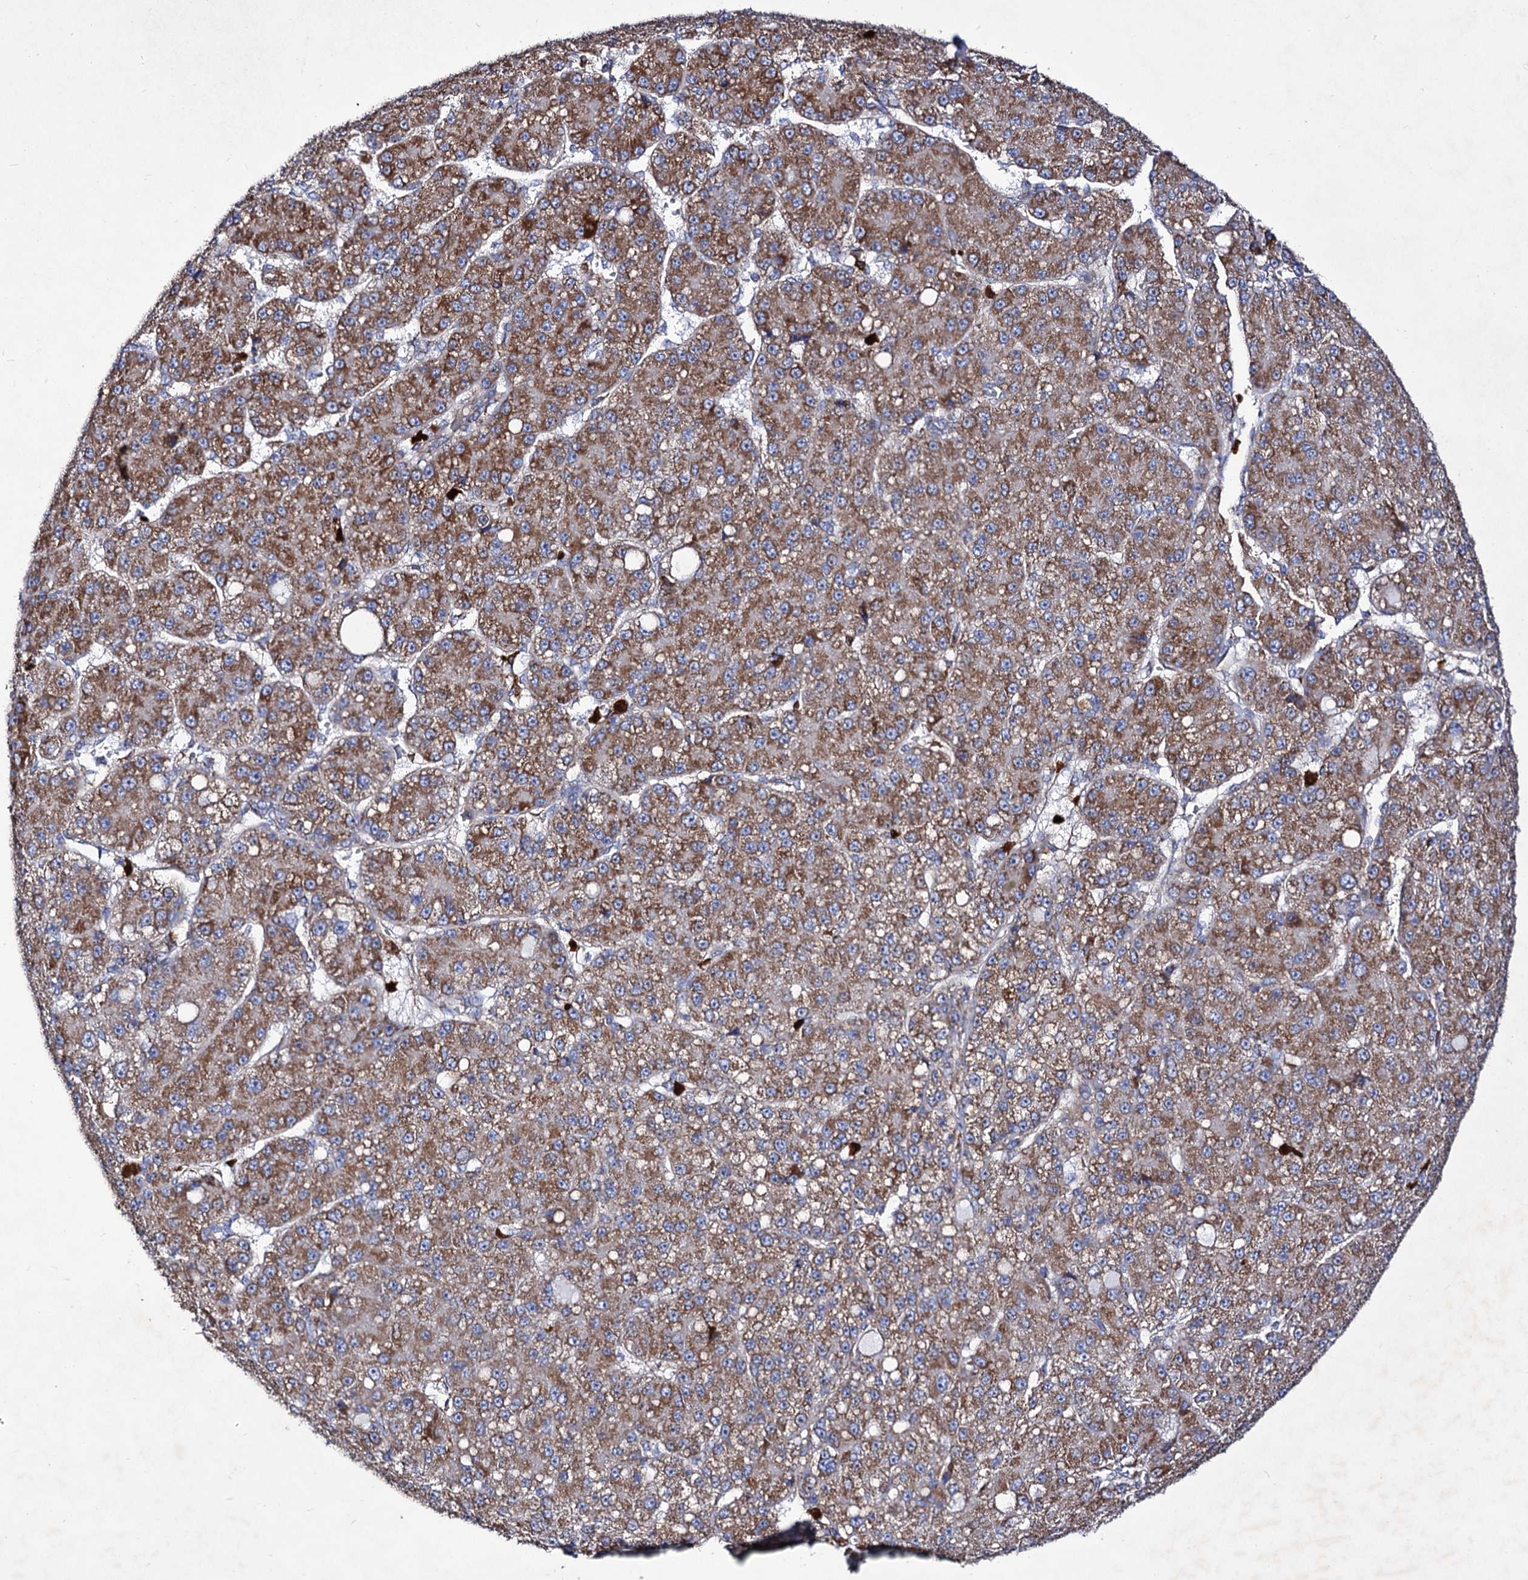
{"staining": {"intensity": "moderate", "quantity": ">75%", "location": "cytoplasmic/membranous"}, "tissue": "liver cancer", "cell_type": "Tumor cells", "image_type": "cancer", "snomed": [{"axis": "morphology", "description": "Carcinoma, Hepatocellular, NOS"}, {"axis": "topography", "description": "Liver"}], "caption": "Immunohistochemistry (IHC) of liver cancer (hepatocellular carcinoma) shows medium levels of moderate cytoplasmic/membranous expression in about >75% of tumor cells. (Stains: DAB in brown, nuclei in blue, Microscopy: brightfield microscopy at high magnification).", "gene": "ACAD9", "patient": {"sex": "male", "age": 67}}